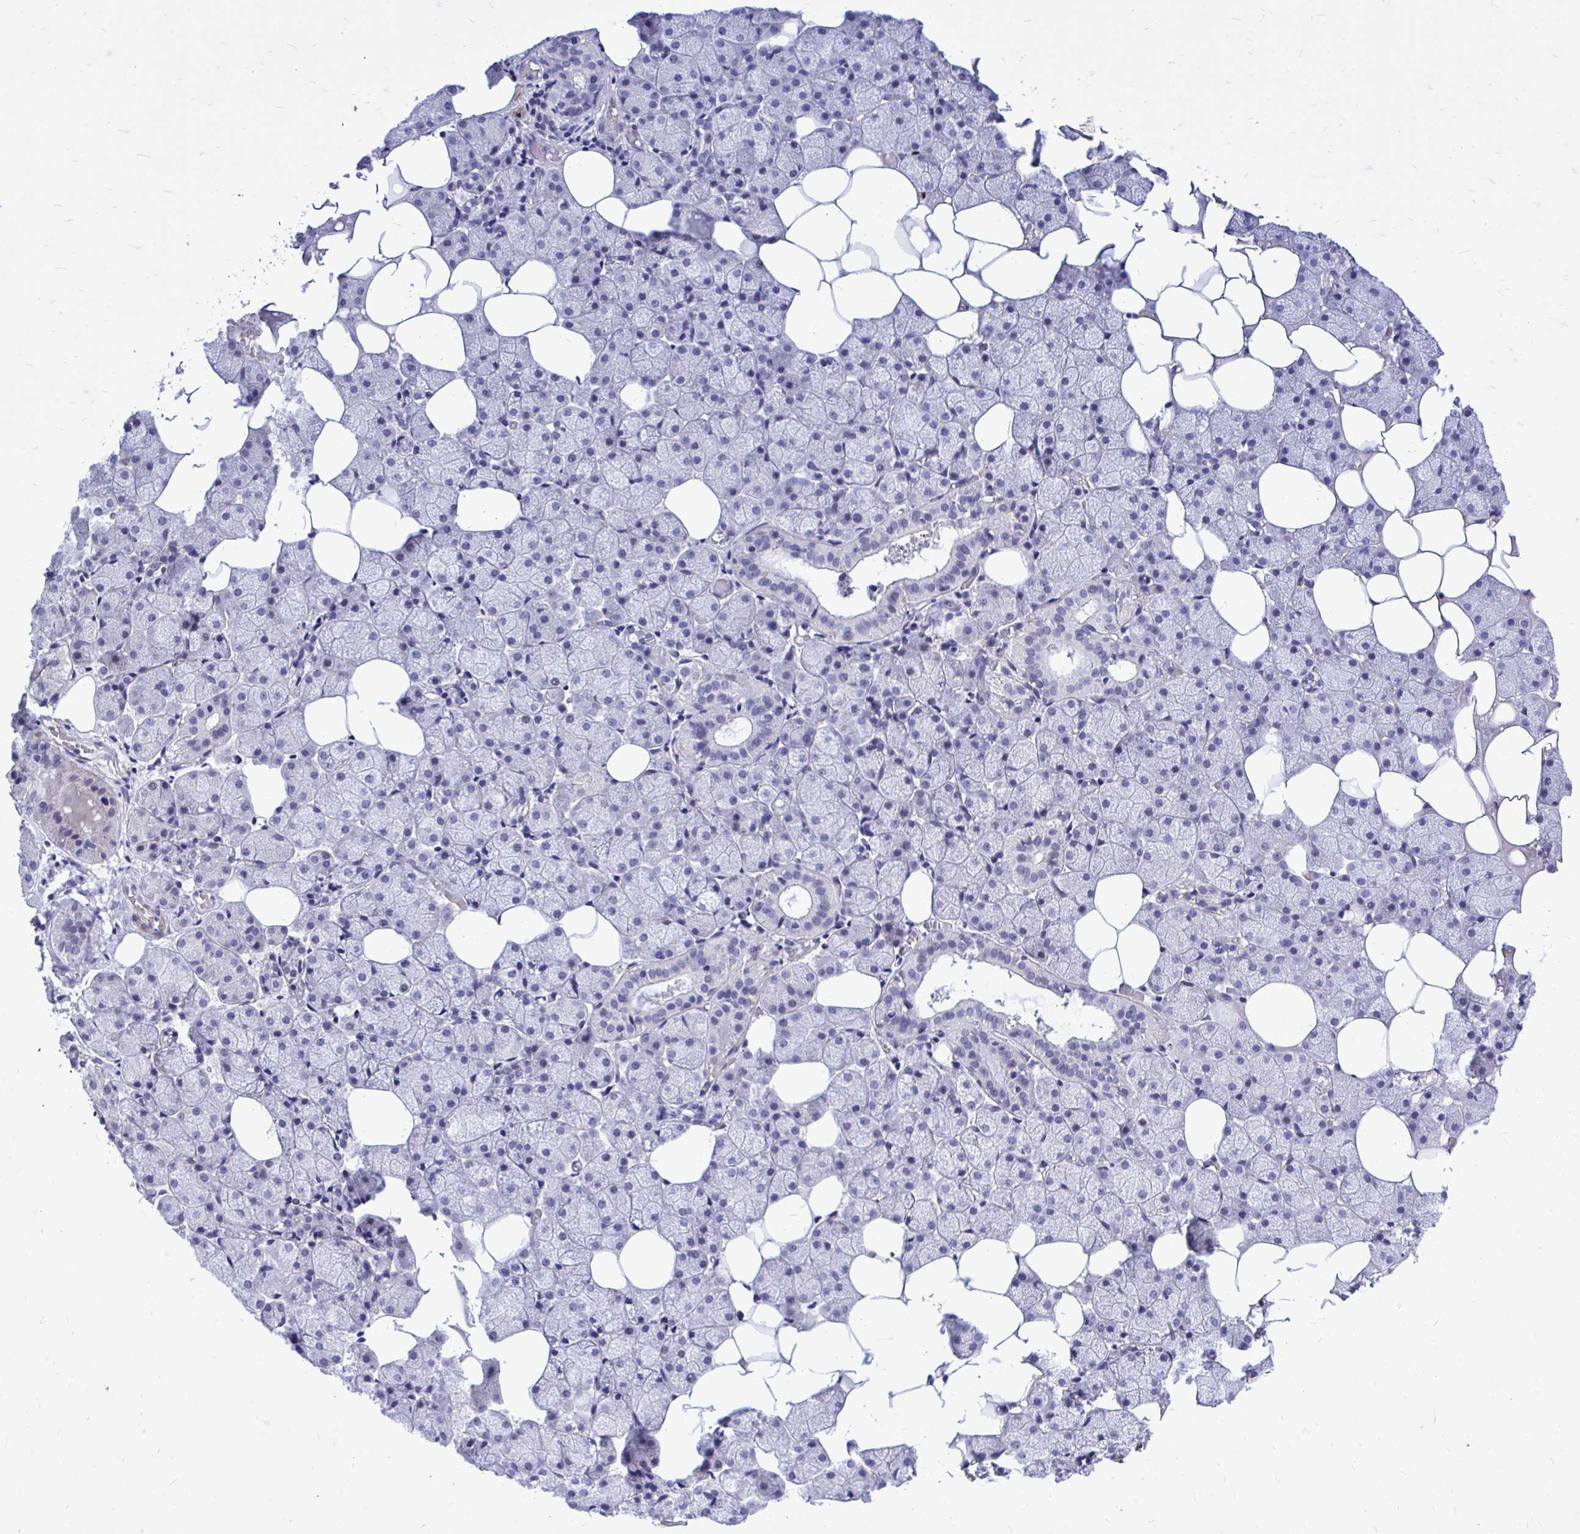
{"staining": {"intensity": "negative", "quantity": "none", "location": "none"}, "tissue": "salivary gland", "cell_type": "Glandular cells", "image_type": "normal", "snomed": [{"axis": "morphology", "description": "Normal tissue, NOS"}, {"axis": "topography", "description": "Salivary gland"}], "caption": "Salivary gland stained for a protein using immunohistochemistry (IHC) shows no staining glandular cells.", "gene": "ZBTB25", "patient": {"sex": "male", "age": 38}}